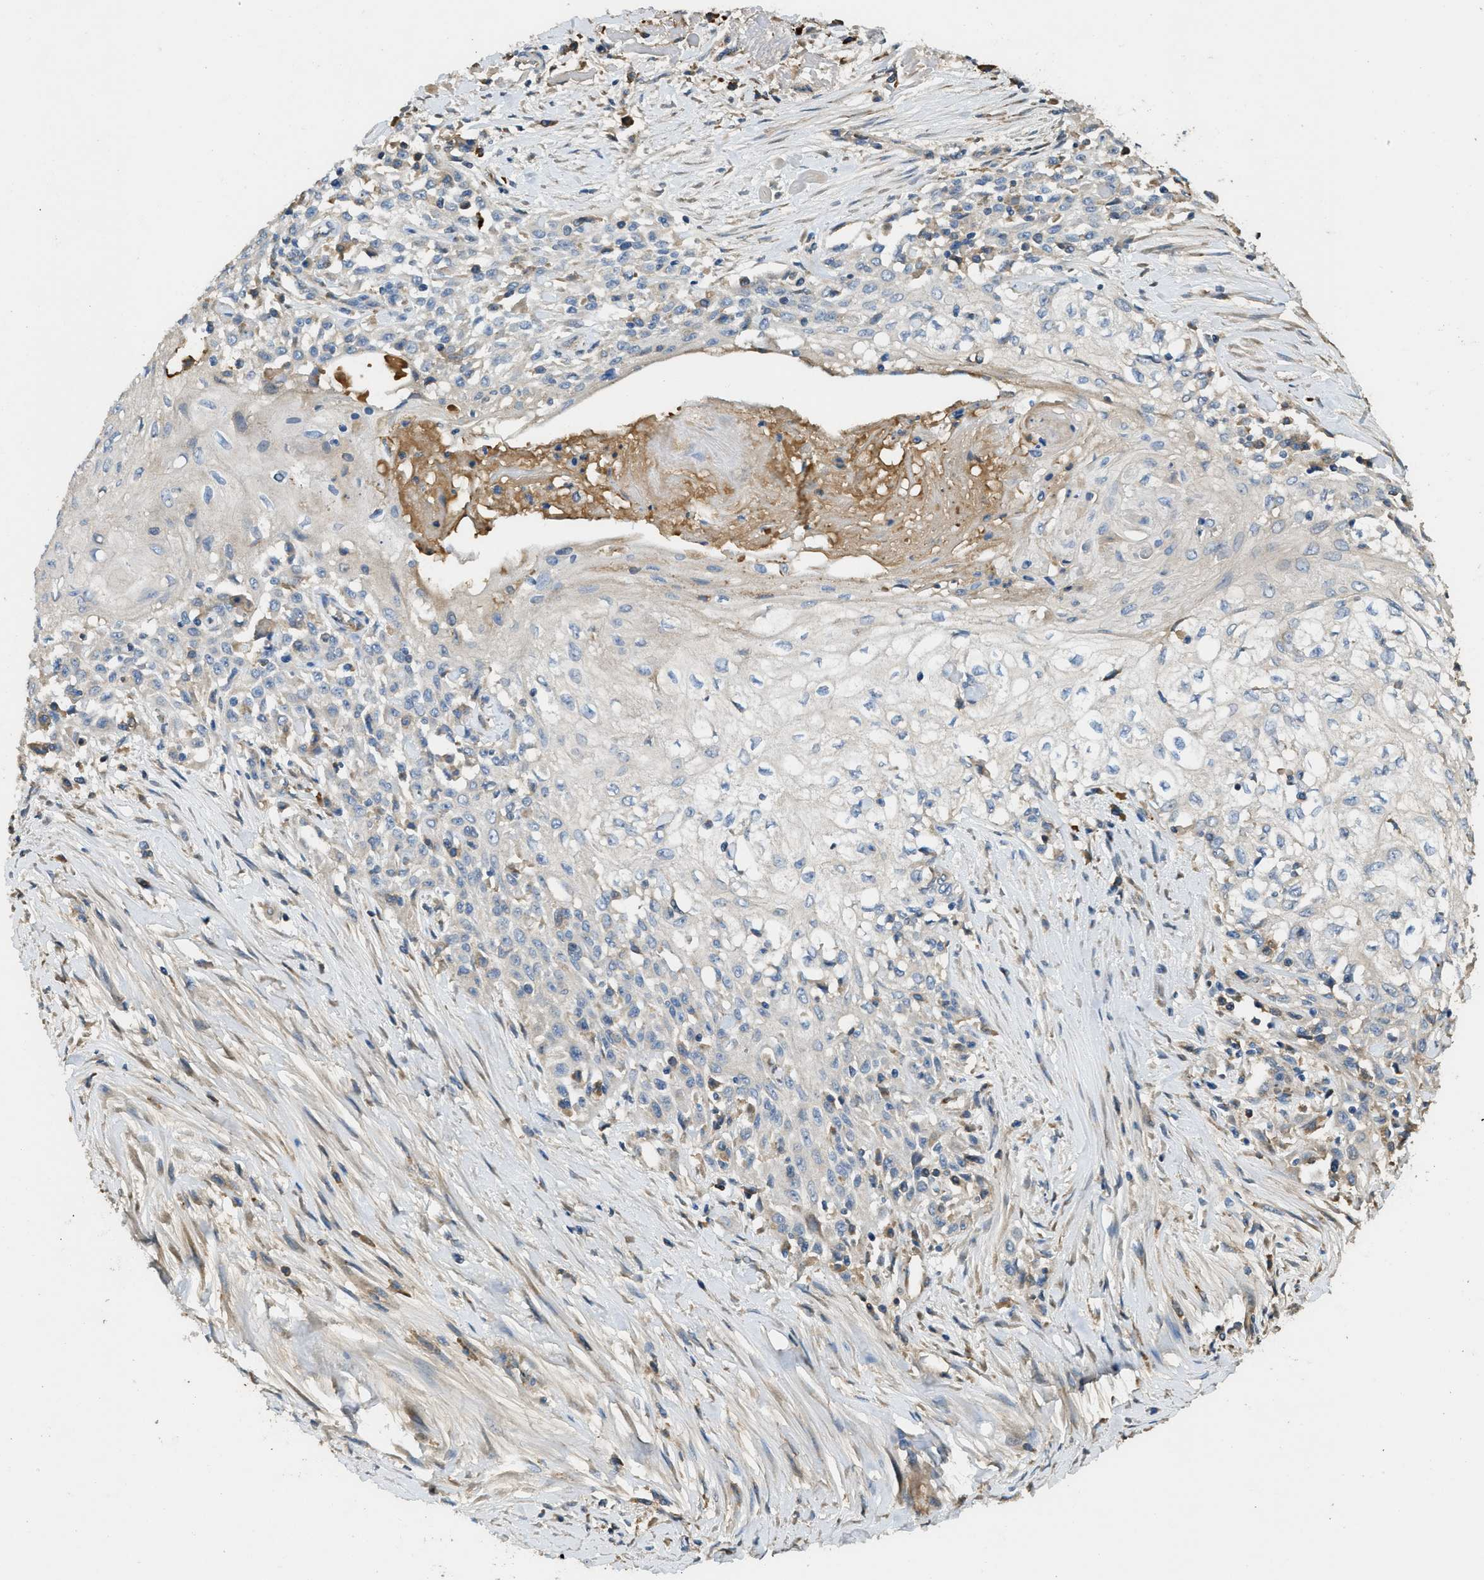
{"staining": {"intensity": "negative", "quantity": "none", "location": "none"}, "tissue": "skin cancer", "cell_type": "Tumor cells", "image_type": "cancer", "snomed": [{"axis": "morphology", "description": "Squamous cell carcinoma, NOS"}, {"axis": "morphology", "description": "Squamous cell carcinoma, metastatic, NOS"}, {"axis": "topography", "description": "Skin"}, {"axis": "topography", "description": "Lymph node"}], "caption": "High magnification brightfield microscopy of skin cancer (squamous cell carcinoma) stained with DAB (brown) and counterstained with hematoxylin (blue): tumor cells show no significant positivity.", "gene": "RIPK2", "patient": {"sex": "male", "age": 75}}